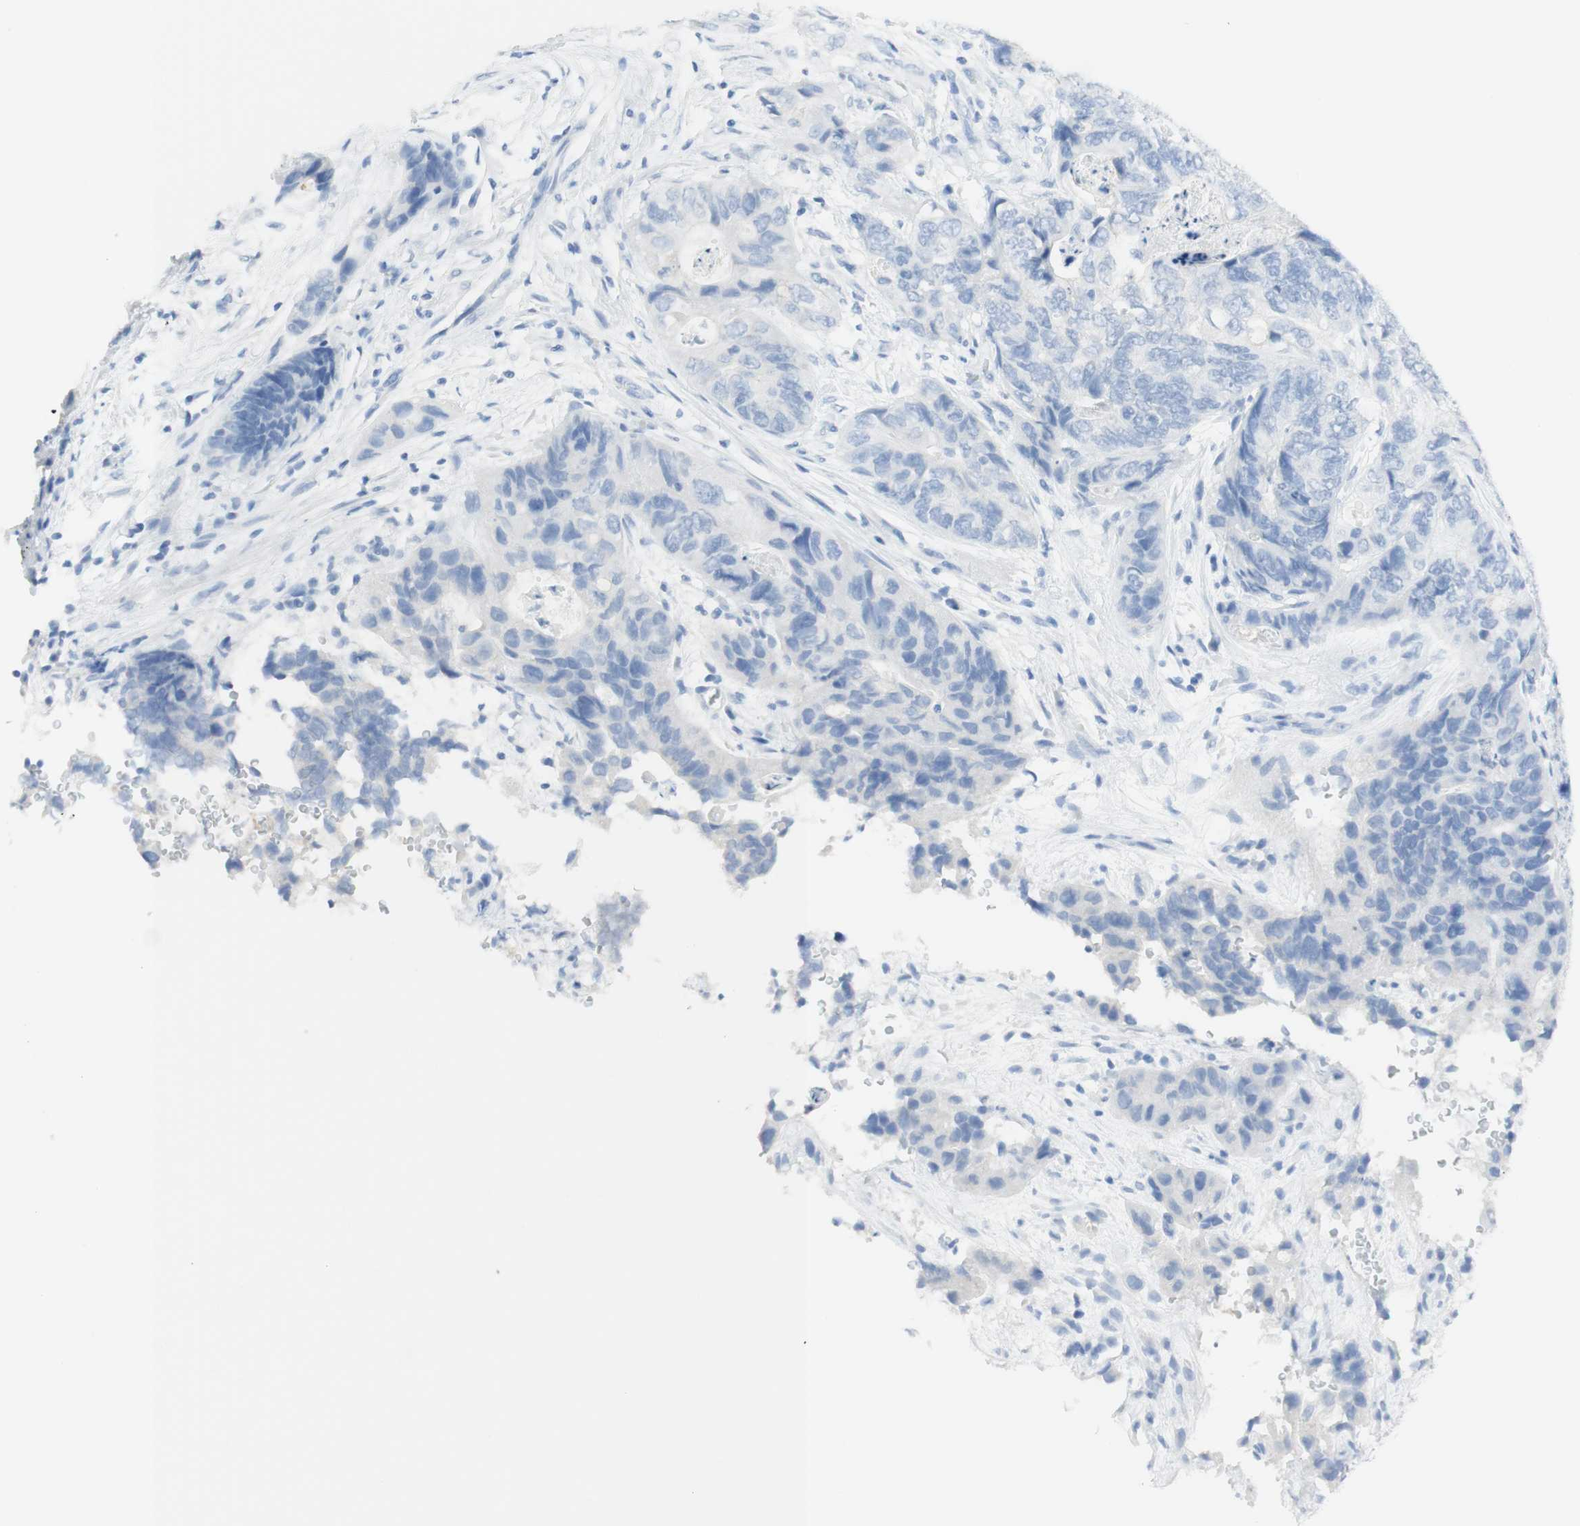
{"staining": {"intensity": "negative", "quantity": "none", "location": "none"}, "tissue": "stomach cancer", "cell_type": "Tumor cells", "image_type": "cancer", "snomed": [{"axis": "morphology", "description": "Adenocarcinoma, NOS"}, {"axis": "topography", "description": "Stomach"}], "caption": "Immunohistochemical staining of stomach cancer displays no significant staining in tumor cells.", "gene": "TPO", "patient": {"sex": "female", "age": 89}}